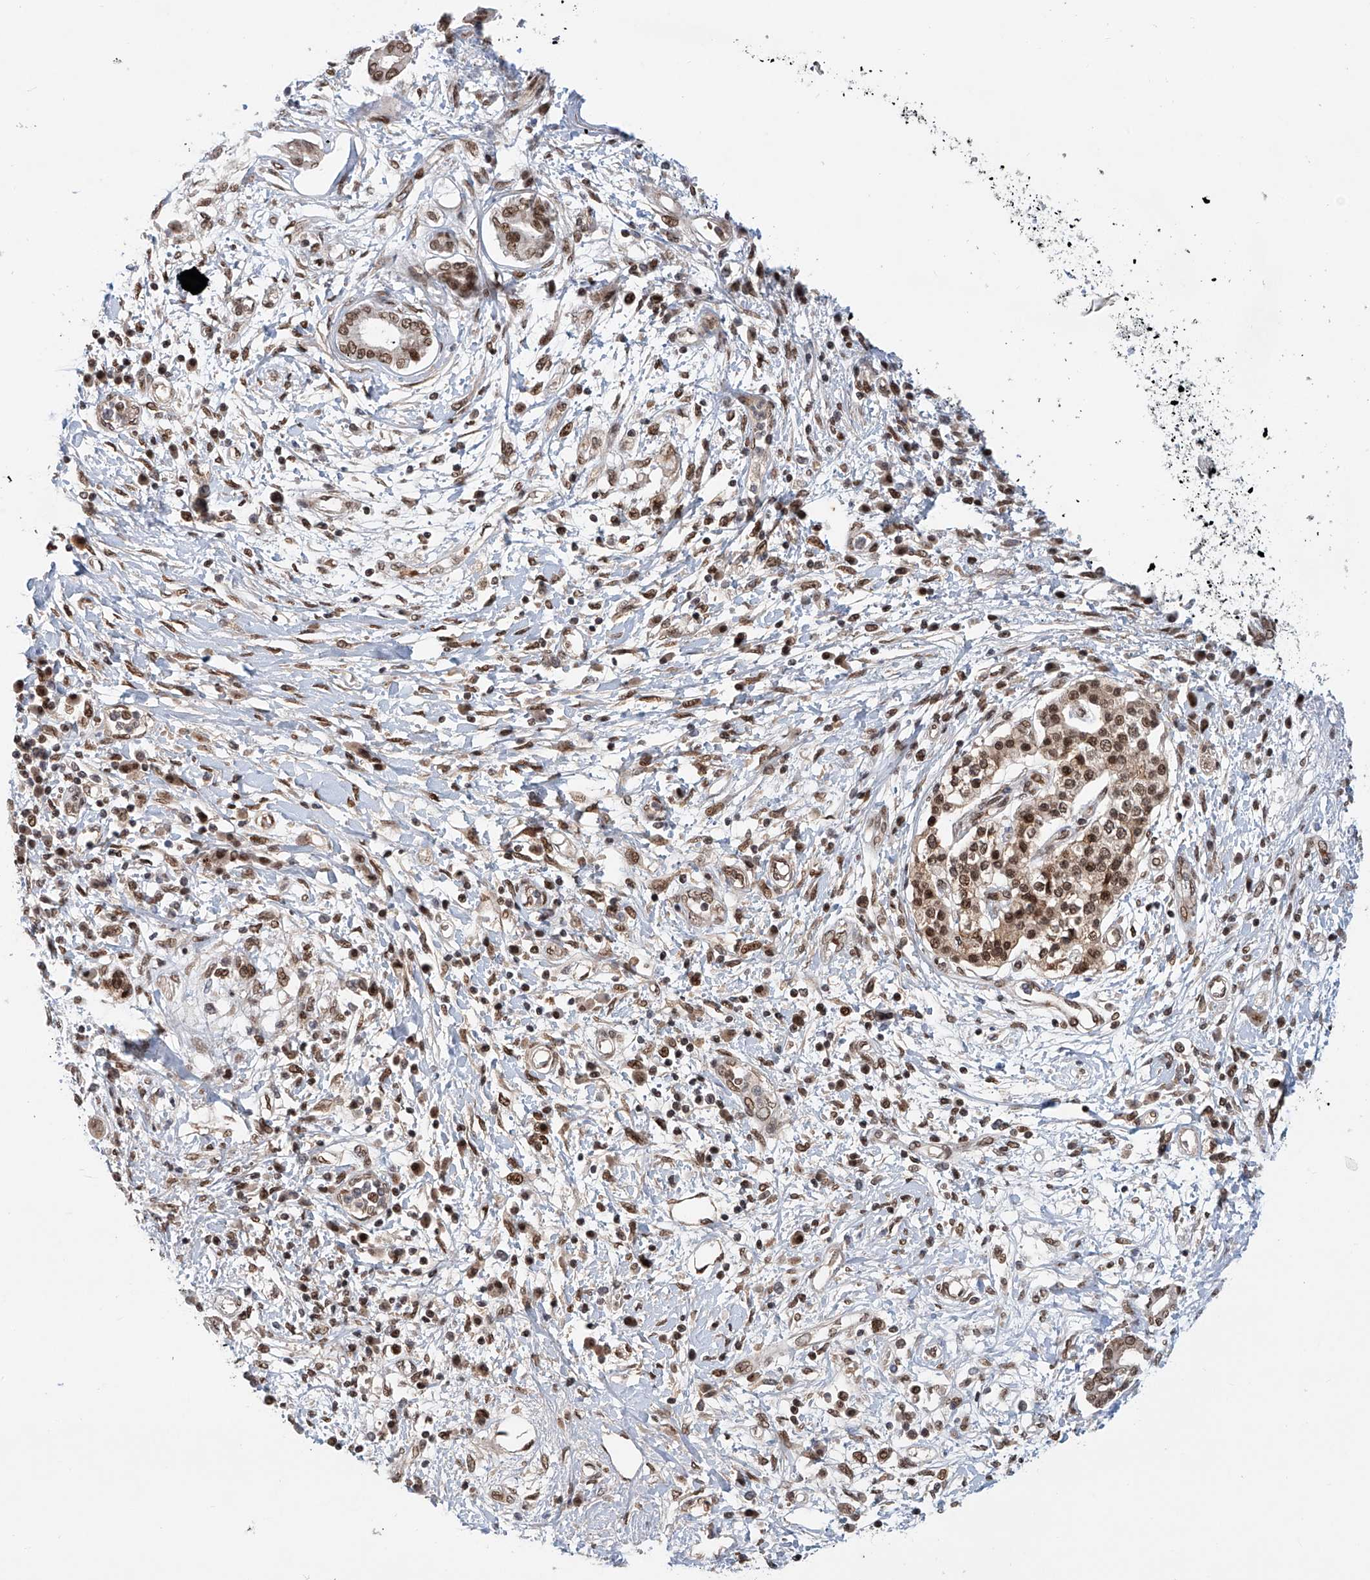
{"staining": {"intensity": "moderate", "quantity": ">75%", "location": "nuclear"}, "tissue": "pancreatic cancer", "cell_type": "Tumor cells", "image_type": "cancer", "snomed": [{"axis": "morphology", "description": "Adenocarcinoma, NOS"}, {"axis": "topography", "description": "Pancreas"}], "caption": "Immunohistochemical staining of human pancreatic cancer (adenocarcinoma) reveals moderate nuclear protein staining in approximately >75% of tumor cells.", "gene": "ZNF470", "patient": {"sex": "female", "age": 56}}